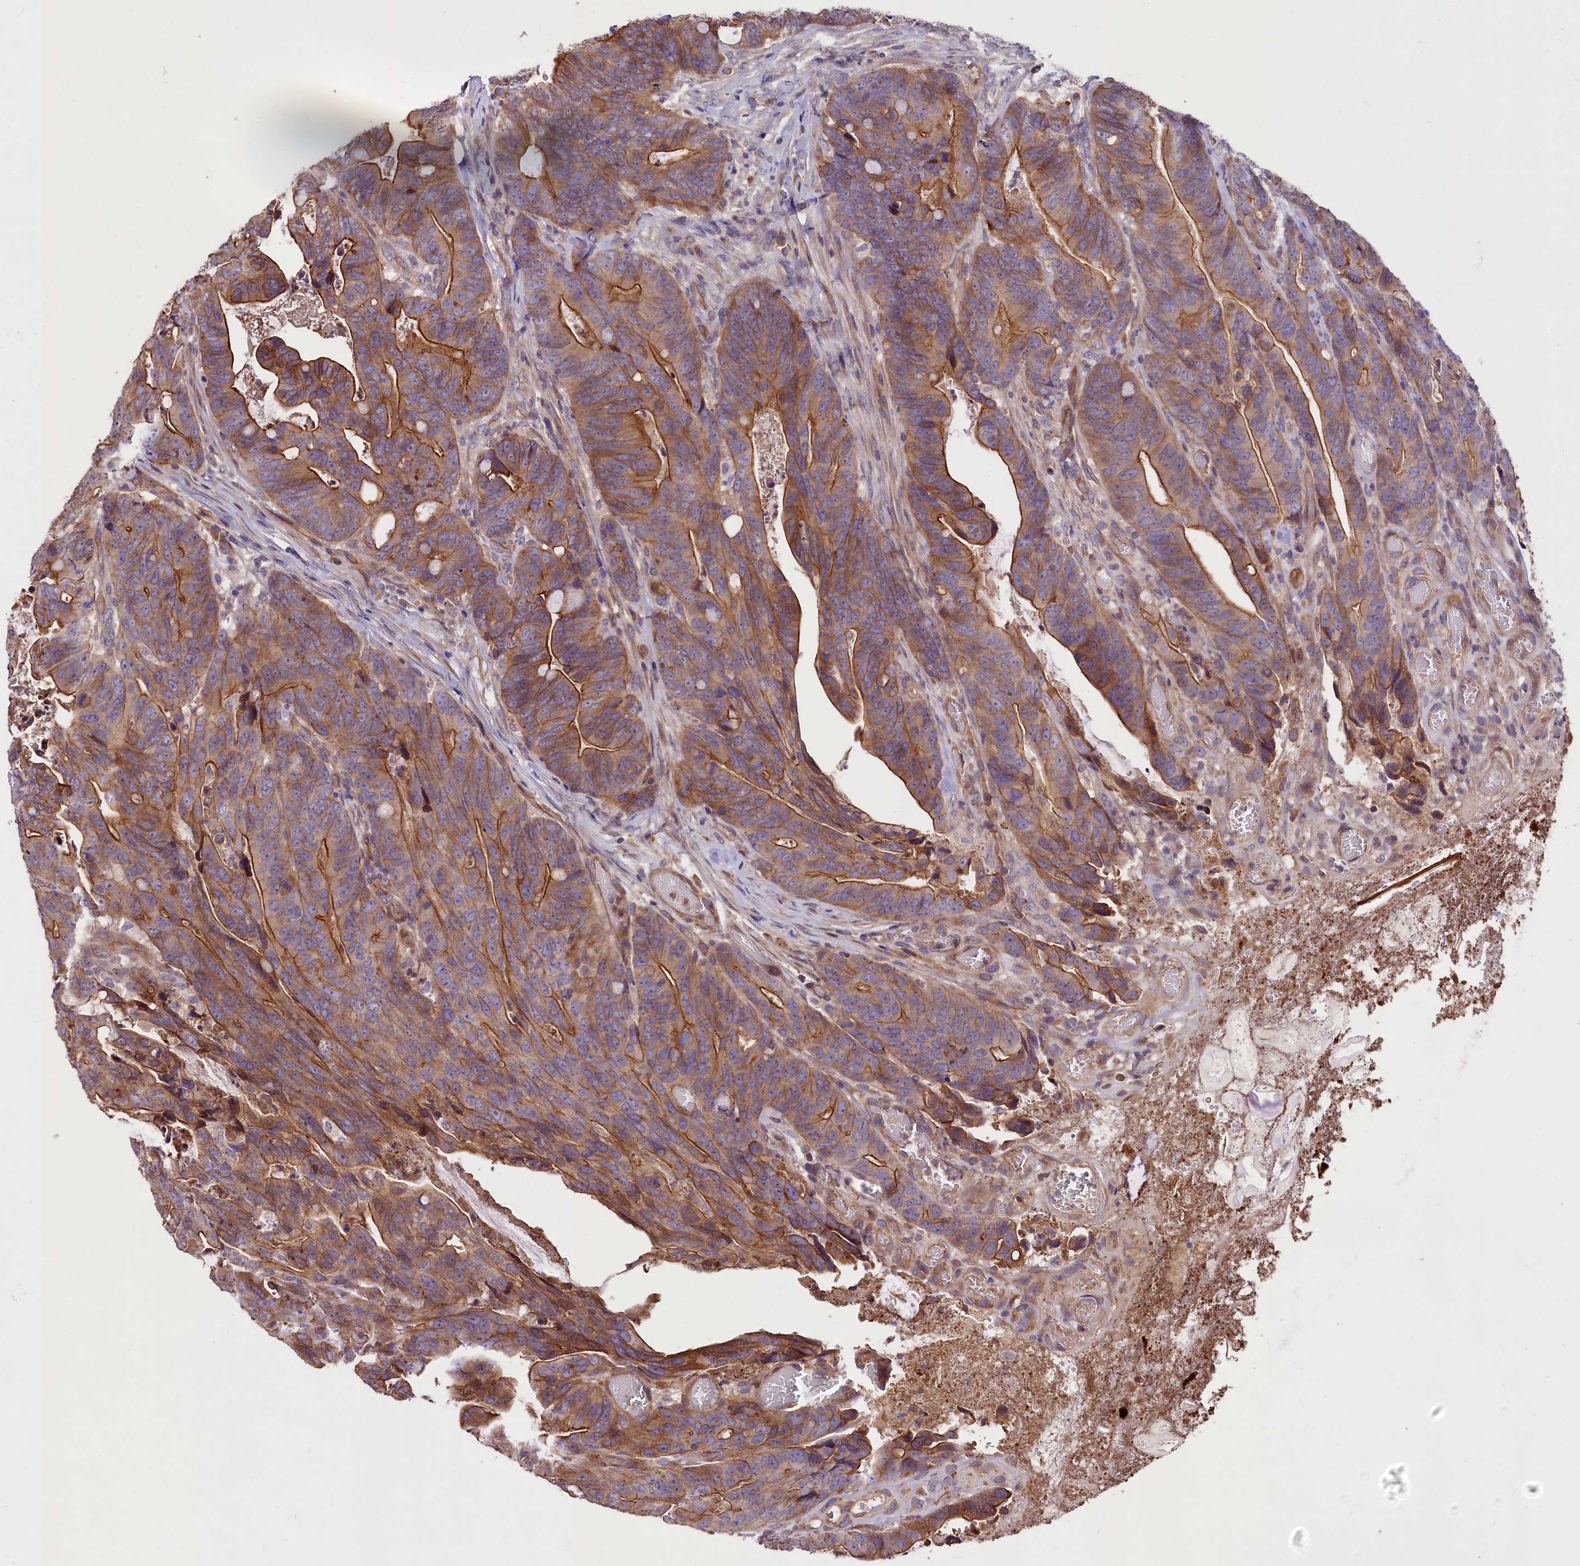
{"staining": {"intensity": "moderate", "quantity": ">75%", "location": "cytoplasmic/membranous"}, "tissue": "colorectal cancer", "cell_type": "Tumor cells", "image_type": "cancer", "snomed": [{"axis": "morphology", "description": "Adenocarcinoma, NOS"}, {"axis": "topography", "description": "Colon"}], "caption": "Brown immunohistochemical staining in human colorectal cancer exhibits moderate cytoplasmic/membranous positivity in approximately >75% of tumor cells.", "gene": "ERMARD", "patient": {"sex": "female", "age": 82}}